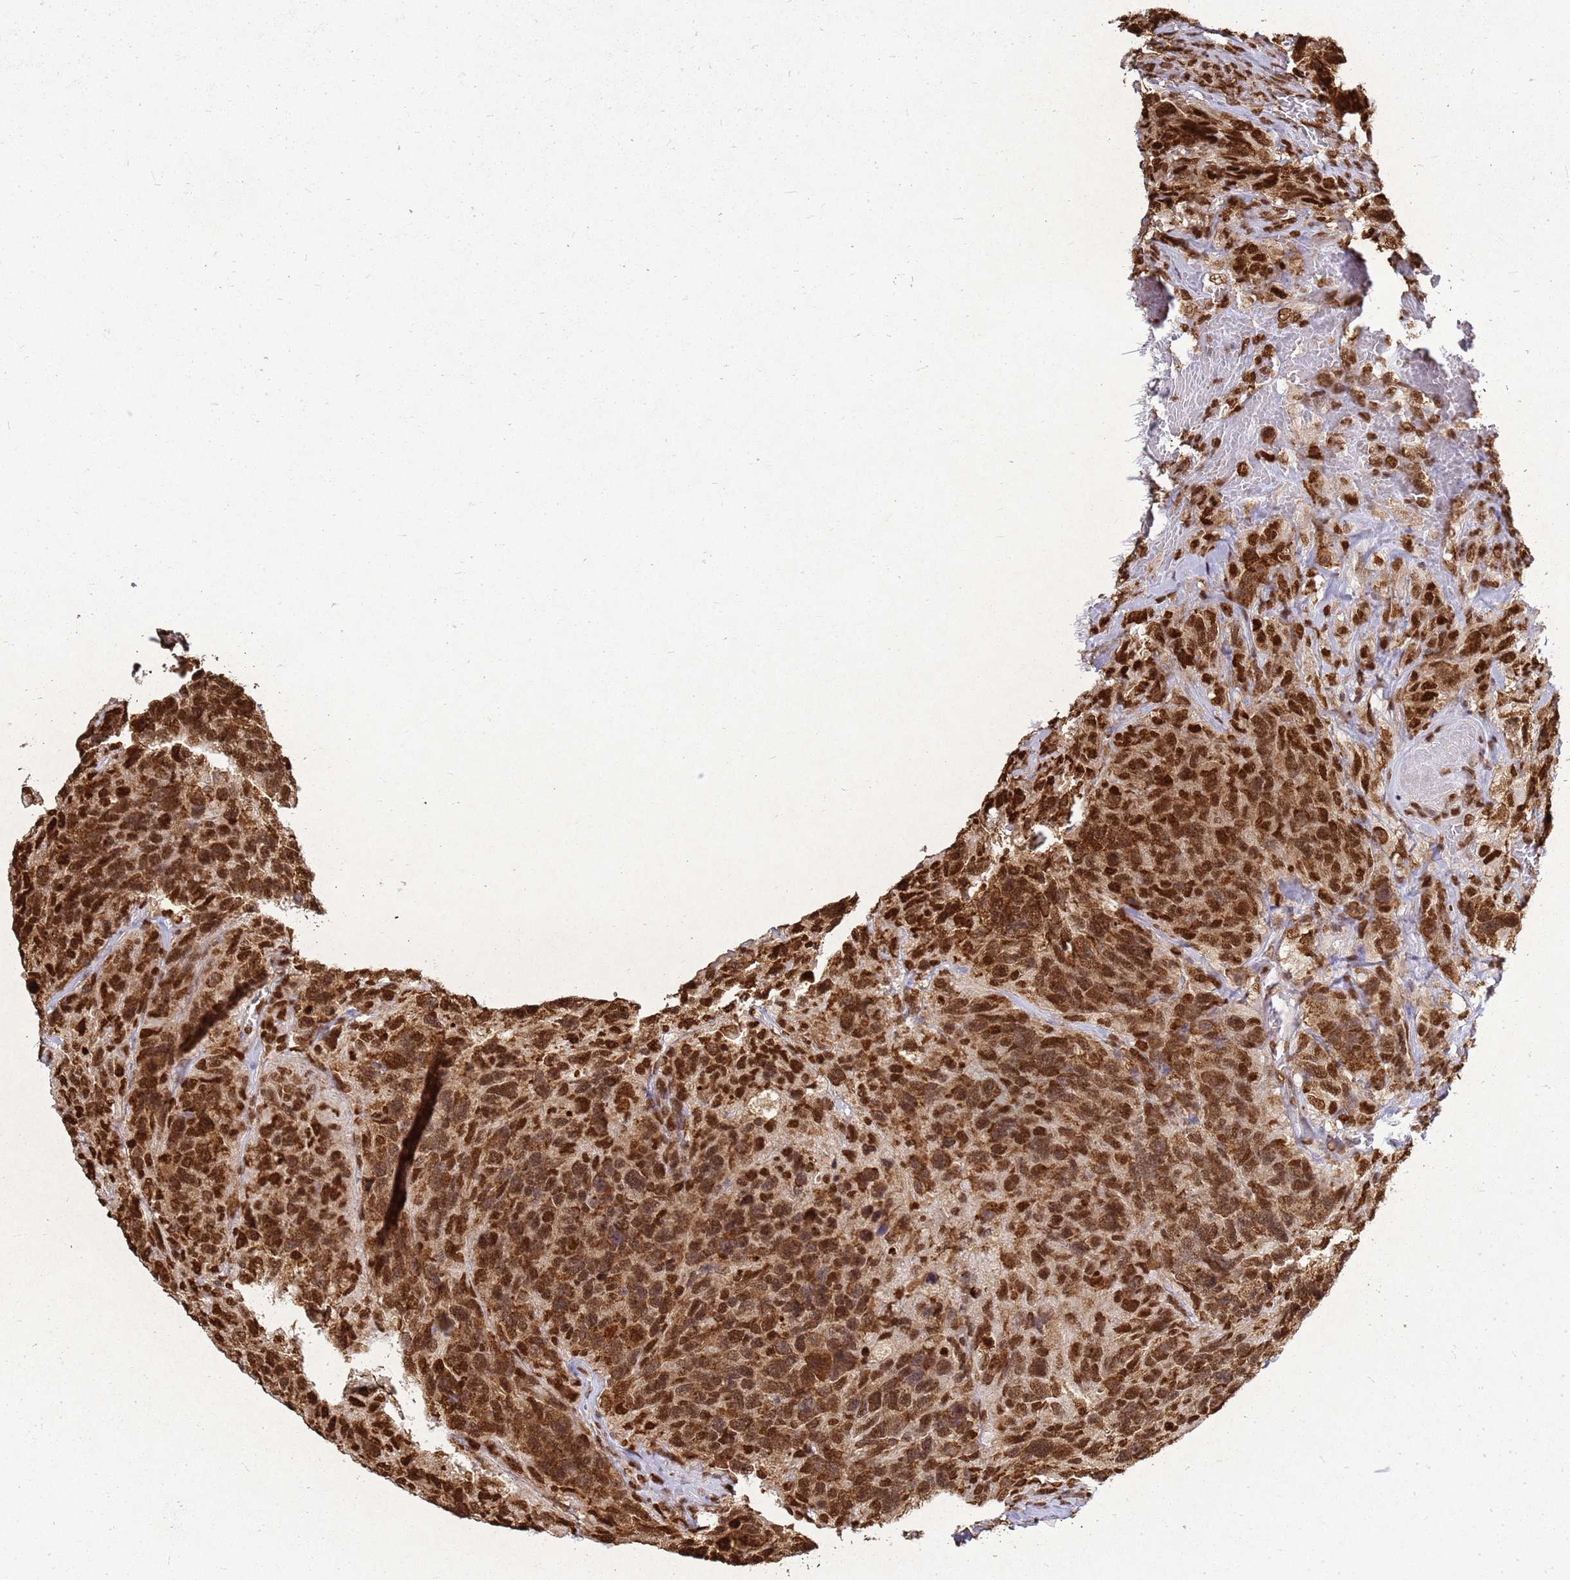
{"staining": {"intensity": "strong", "quantity": ">75%", "location": "nuclear"}, "tissue": "glioma", "cell_type": "Tumor cells", "image_type": "cancer", "snomed": [{"axis": "morphology", "description": "Glioma, malignant, High grade"}, {"axis": "topography", "description": "Brain"}], "caption": "This histopathology image reveals immunohistochemistry (IHC) staining of malignant high-grade glioma, with high strong nuclear positivity in approximately >75% of tumor cells.", "gene": "APEX1", "patient": {"sex": "male", "age": 69}}